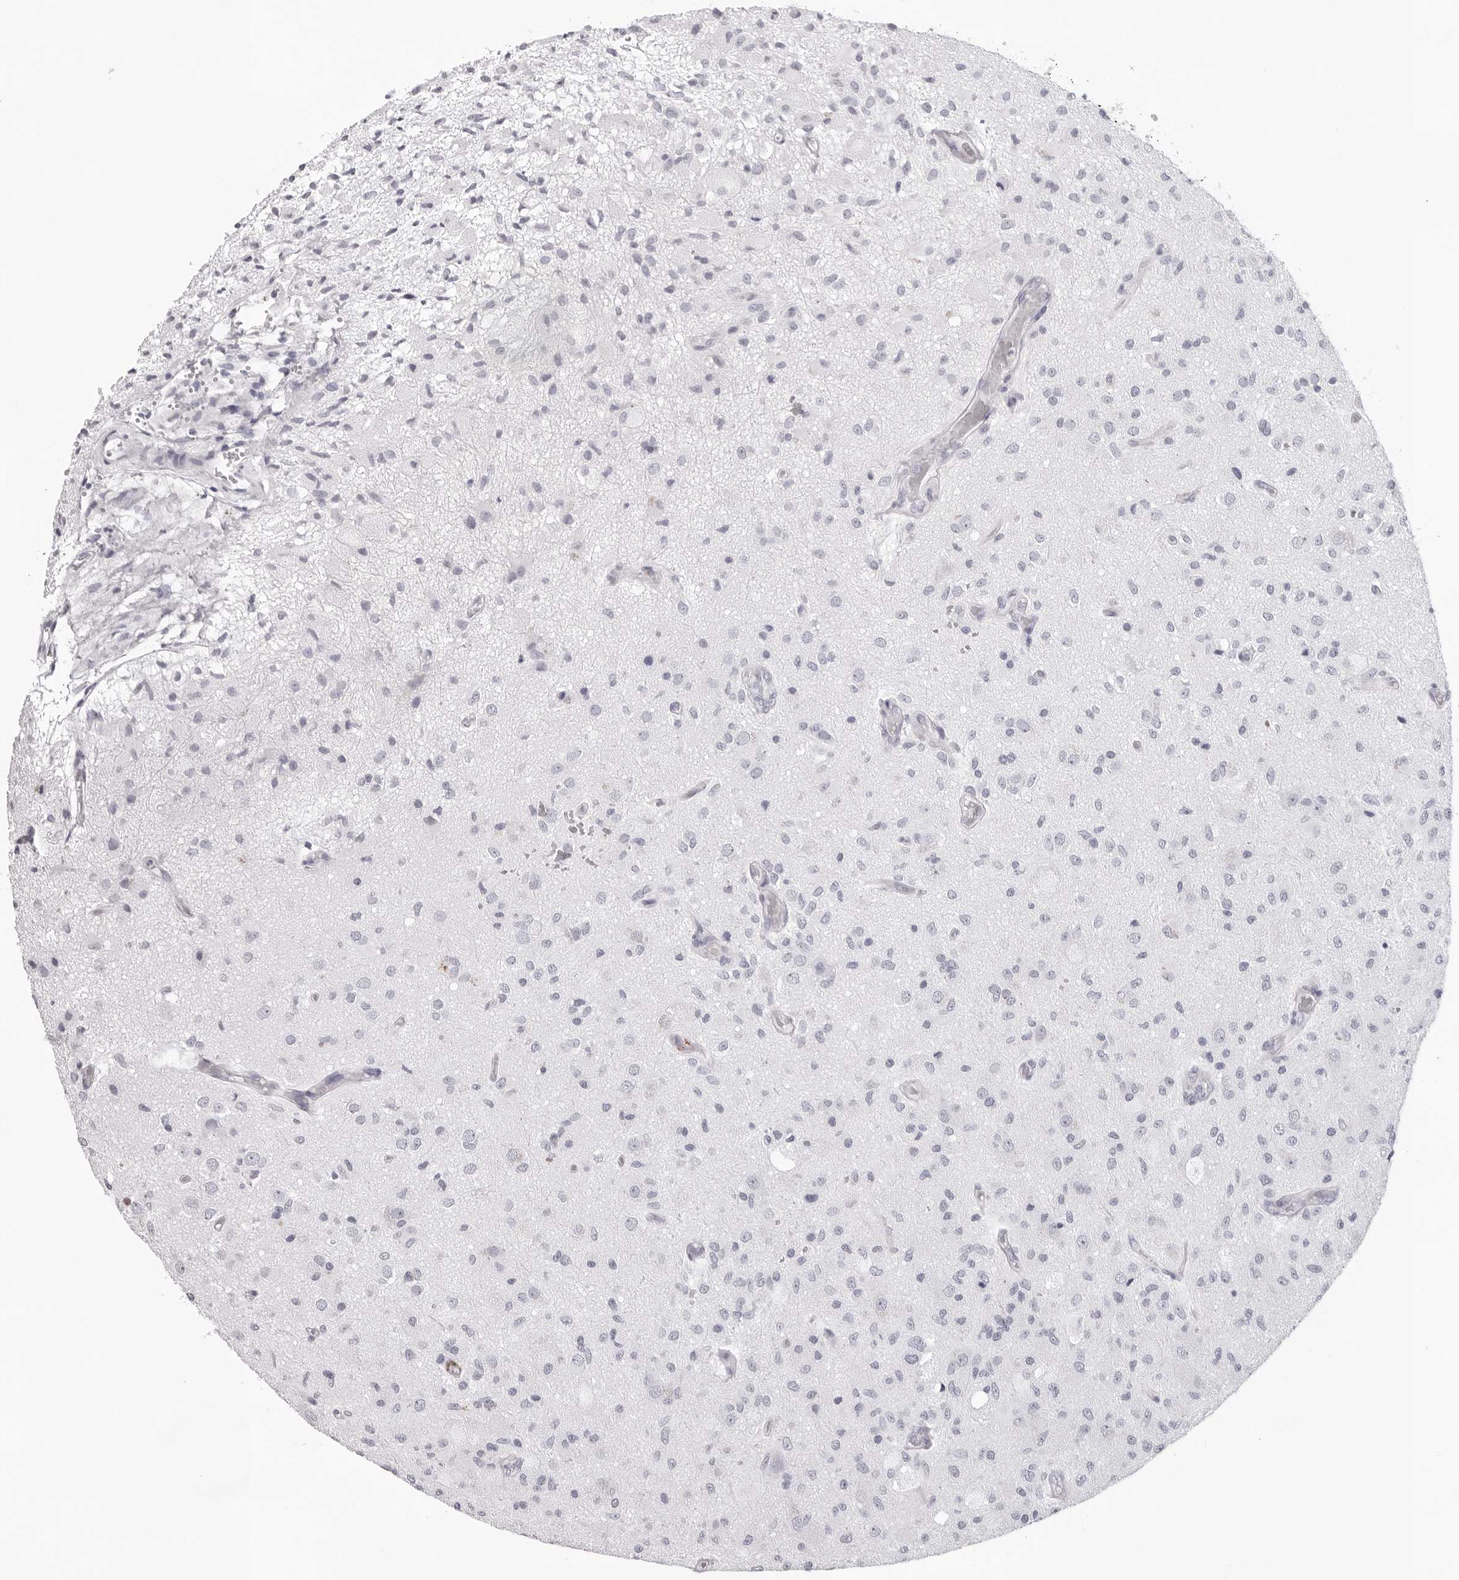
{"staining": {"intensity": "negative", "quantity": "none", "location": "none"}, "tissue": "glioma", "cell_type": "Tumor cells", "image_type": "cancer", "snomed": [{"axis": "morphology", "description": "Normal tissue, NOS"}, {"axis": "morphology", "description": "Glioma, malignant, High grade"}, {"axis": "topography", "description": "Cerebral cortex"}], "caption": "Immunohistochemical staining of glioma reveals no significant staining in tumor cells. Nuclei are stained in blue.", "gene": "INSL3", "patient": {"sex": "male", "age": 77}}